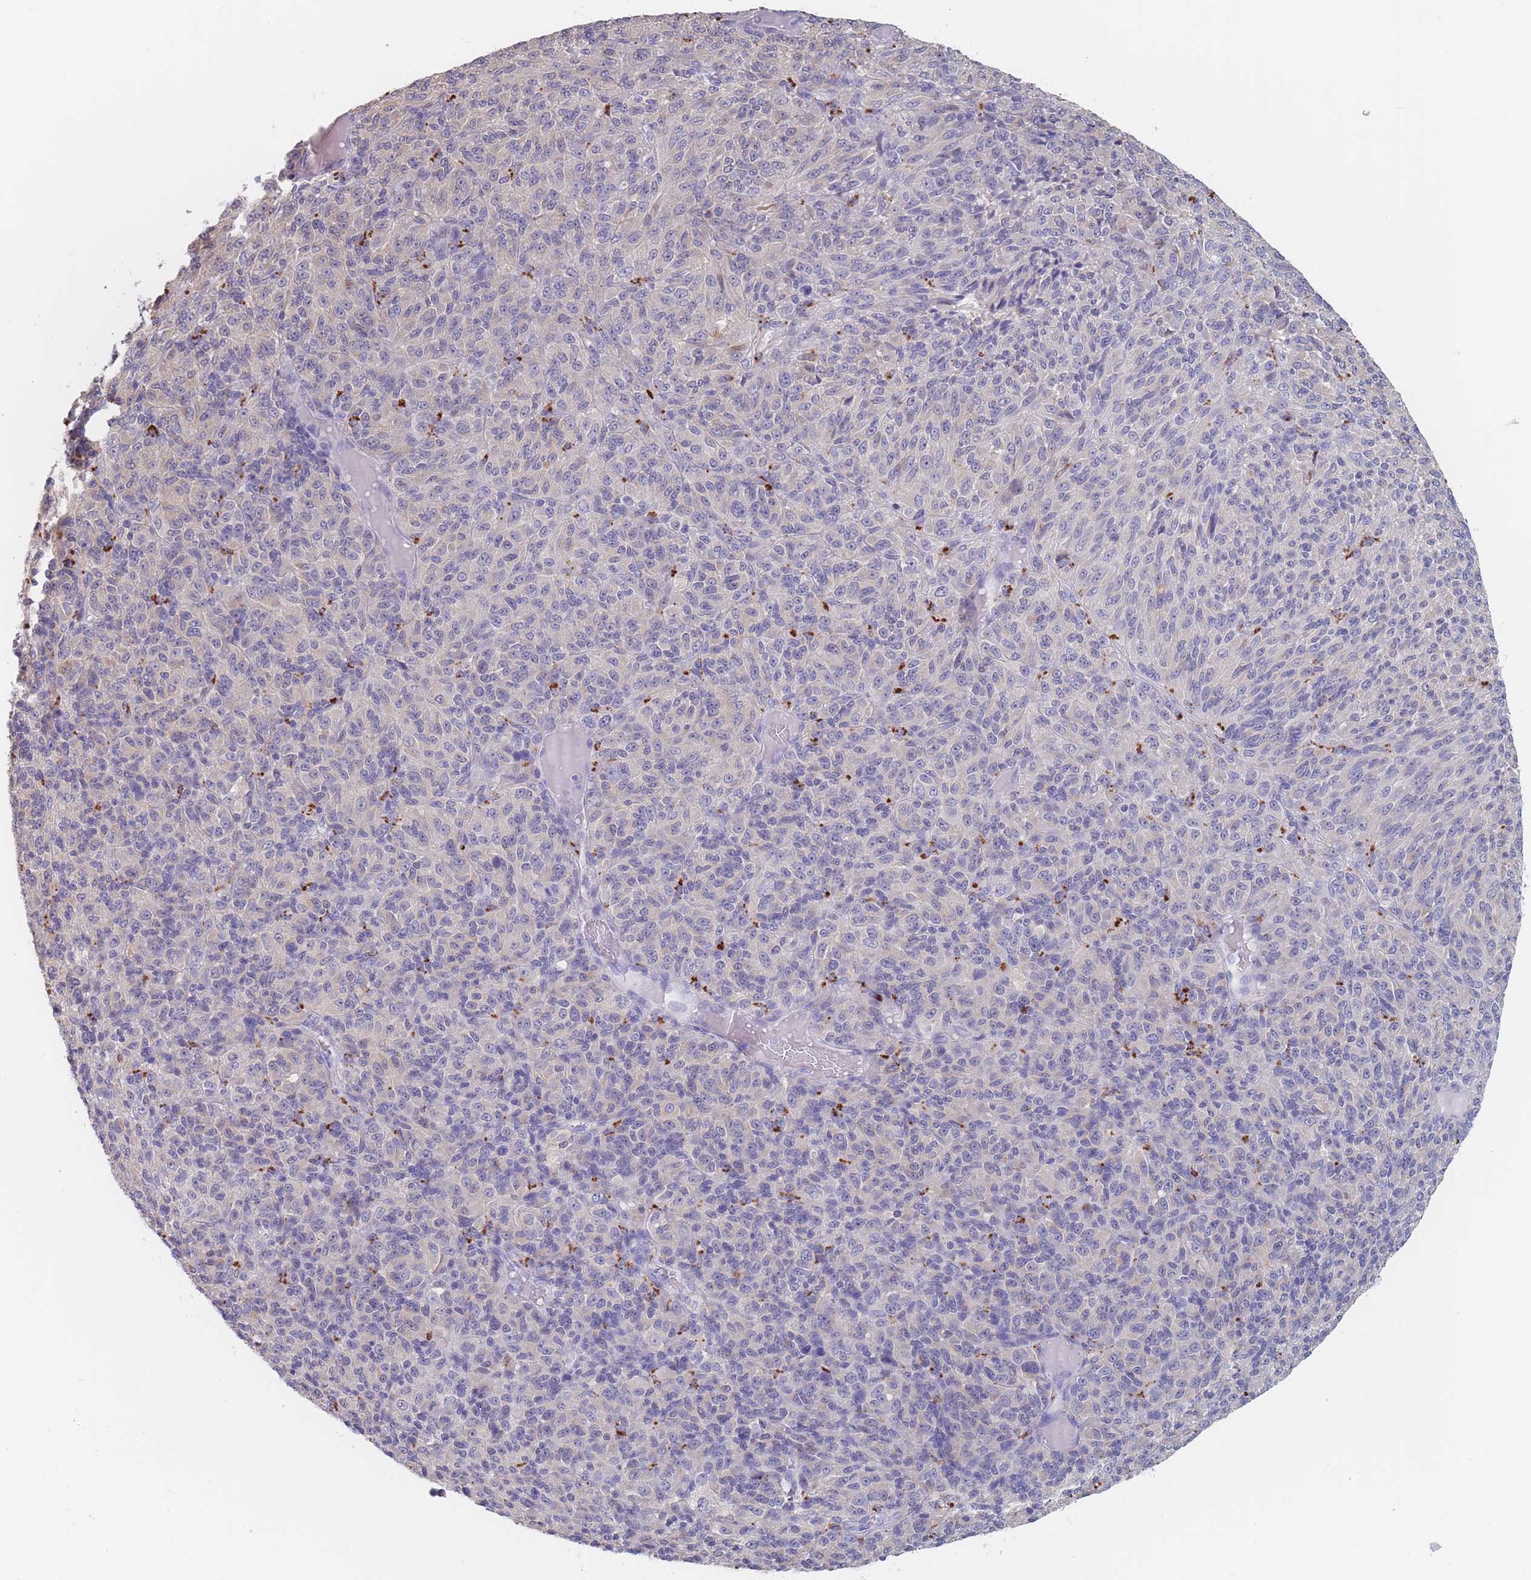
{"staining": {"intensity": "negative", "quantity": "none", "location": "none"}, "tissue": "melanoma", "cell_type": "Tumor cells", "image_type": "cancer", "snomed": [{"axis": "morphology", "description": "Malignant melanoma, Metastatic site"}, {"axis": "topography", "description": "Brain"}], "caption": "Immunohistochemistry of malignant melanoma (metastatic site) exhibits no positivity in tumor cells. (Immunohistochemistry, brightfield microscopy, high magnification).", "gene": "CYP51A1", "patient": {"sex": "female", "age": 56}}